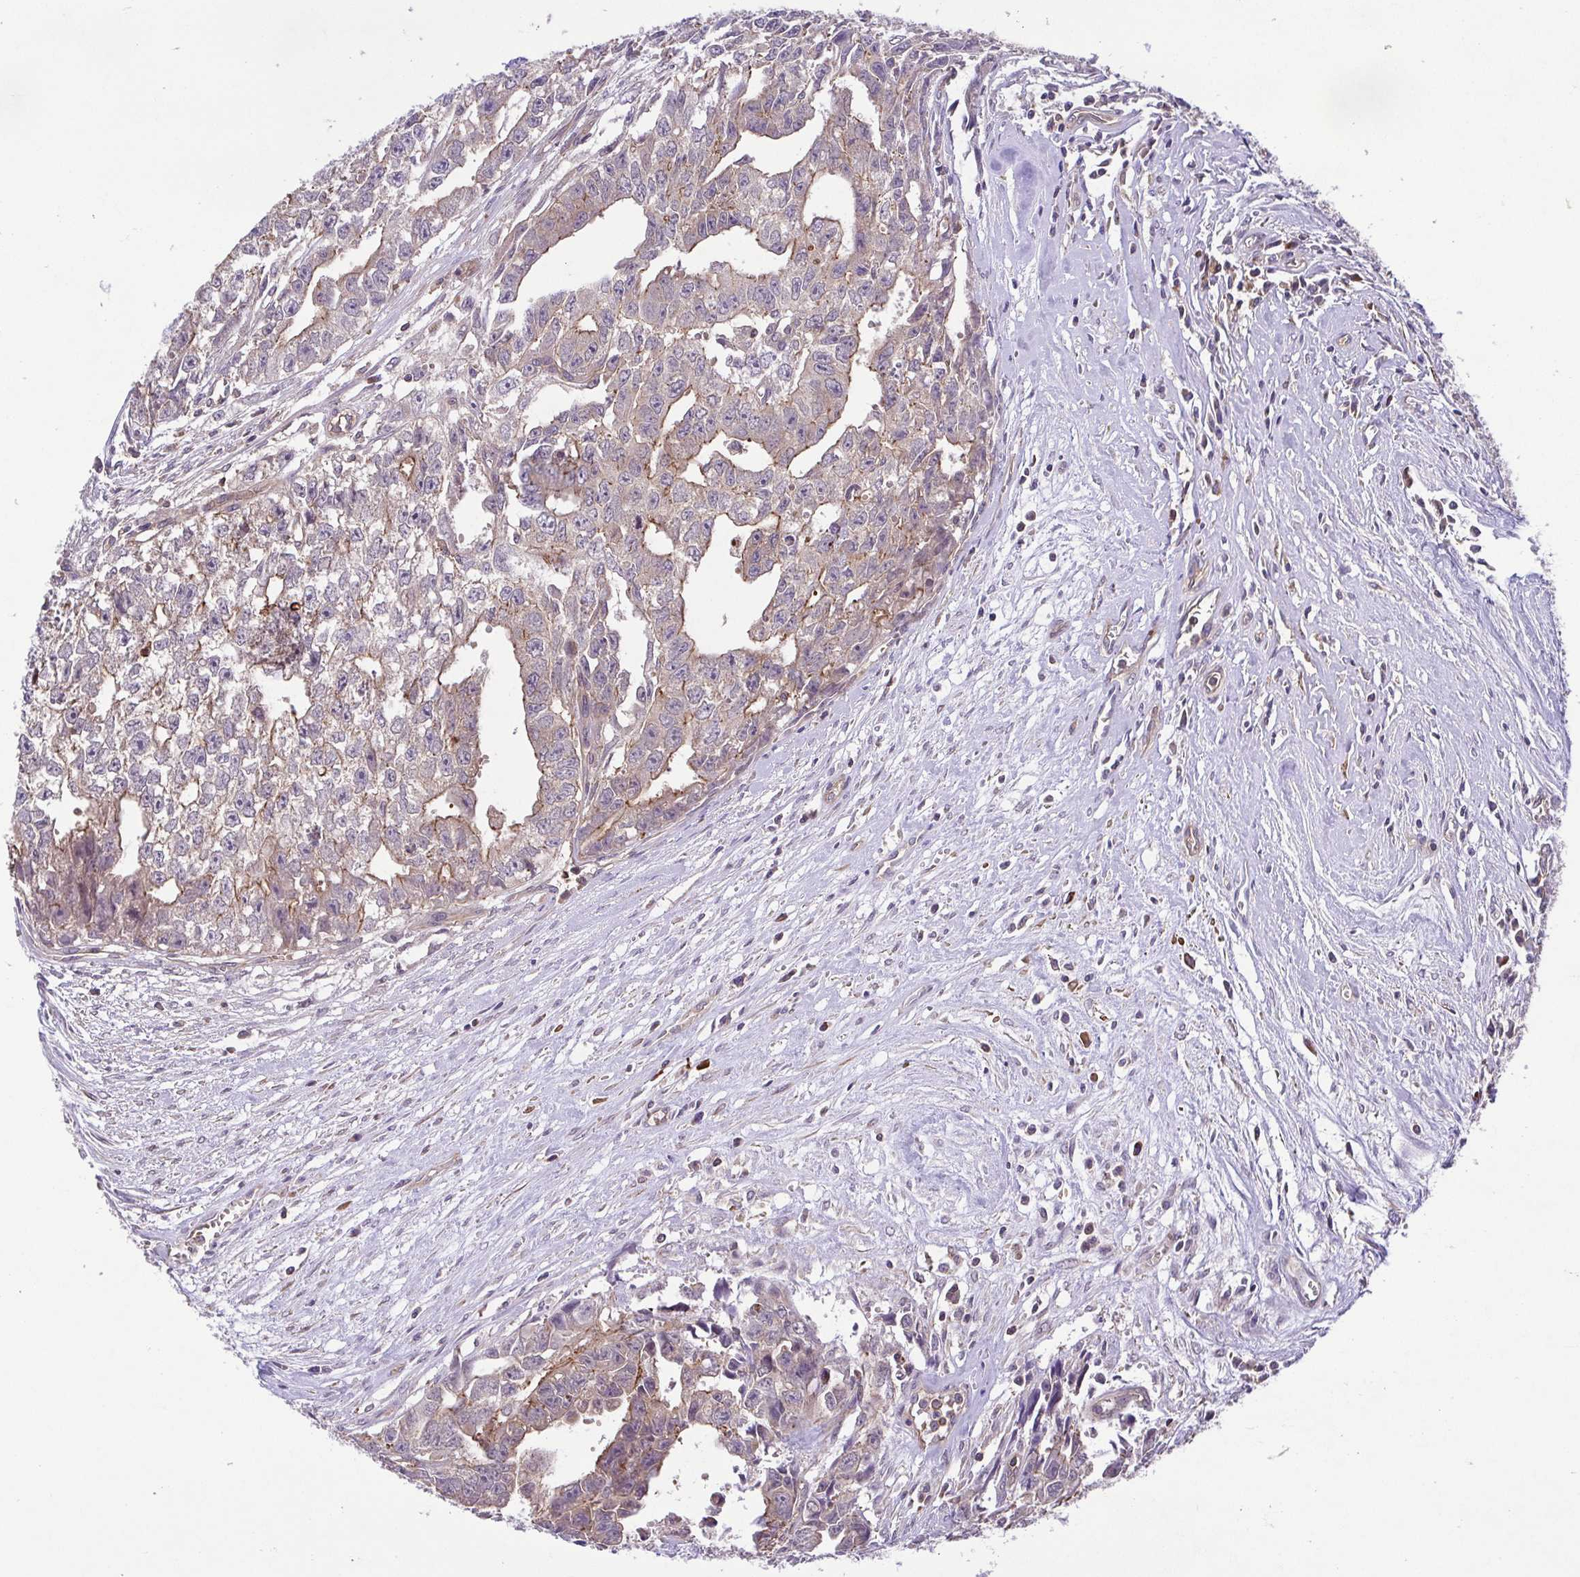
{"staining": {"intensity": "weak", "quantity": "25%-75%", "location": "cytoplasmic/membranous"}, "tissue": "testis cancer", "cell_type": "Tumor cells", "image_type": "cancer", "snomed": [{"axis": "morphology", "description": "Carcinoma, Embryonal, NOS"}, {"axis": "morphology", "description": "Teratoma, malignant, NOS"}, {"axis": "topography", "description": "Testis"}], "caption": "About 25%-75% of tumor cells in testis cancer (malignant teratoma) exhibit weak cytoplasmic/membranous protein staining as visualized by brown immunohistochemical staining.", "gene": "IDE", "patient": {"sex": "male", "age": 24}}